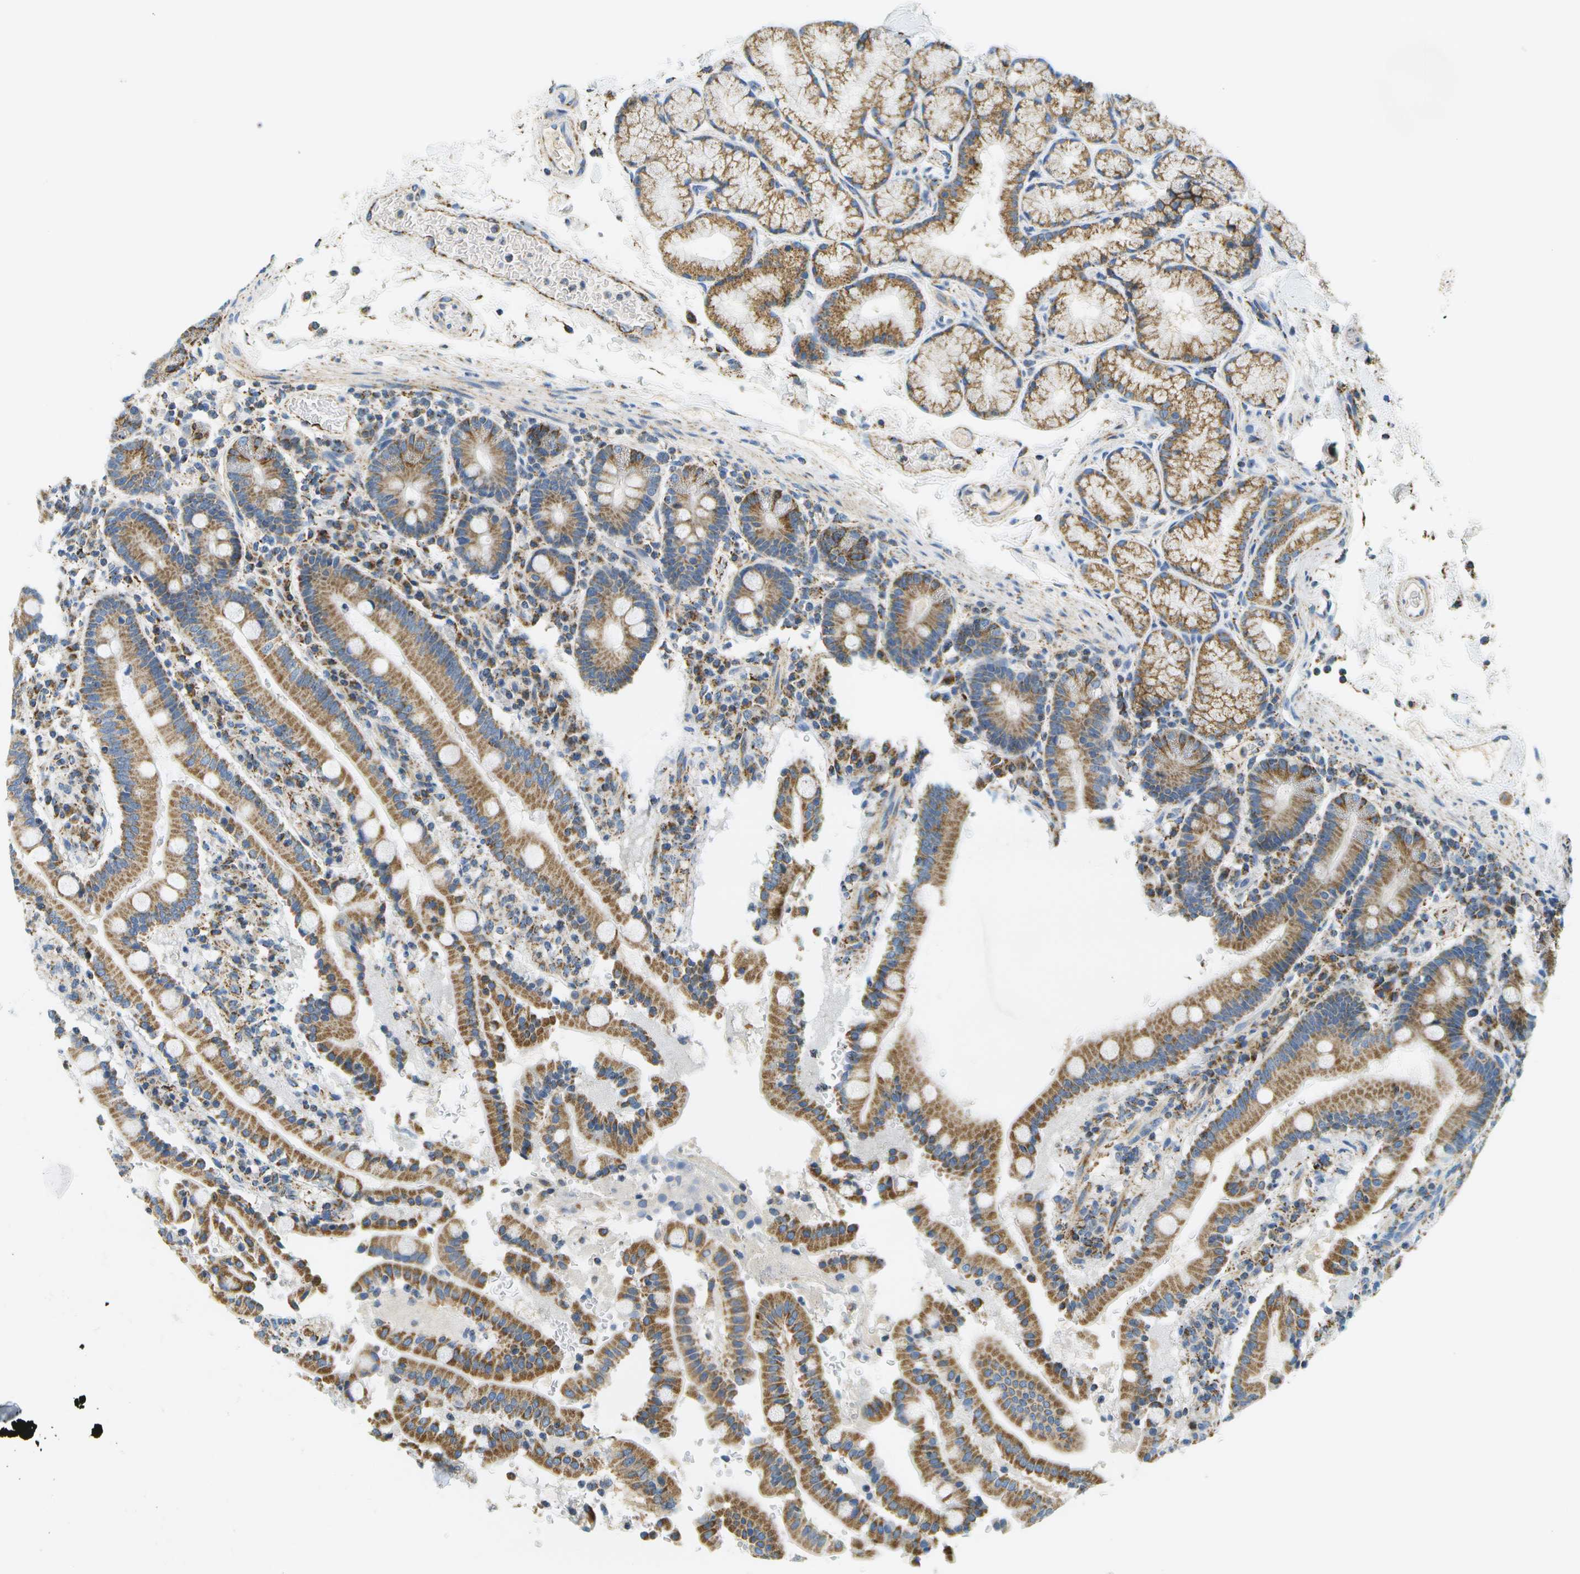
{"staining": {"intensity": "moderate", "quantity": ">75%", "location": "cytoplasmic/membranous"}, "tissue": "duodenum", "cell_type": "Glandular cells", "image_type": "normal", "snomed": [{"axis": "morphology", "description": "Normal tissue, NOS"}, {"axis": "topography", "description": "Small intestine, NOS"}], "caption": "This photomicrograph reveals normal duodenum stained with IHC to label a protein in brown. The cytoplasmic/membranous of glandular cells show moderate positivity for the protein. Nuclei are counter-stained blue.", "gene": "HLCS", "patient": {"sex": "female", "age": 71}}